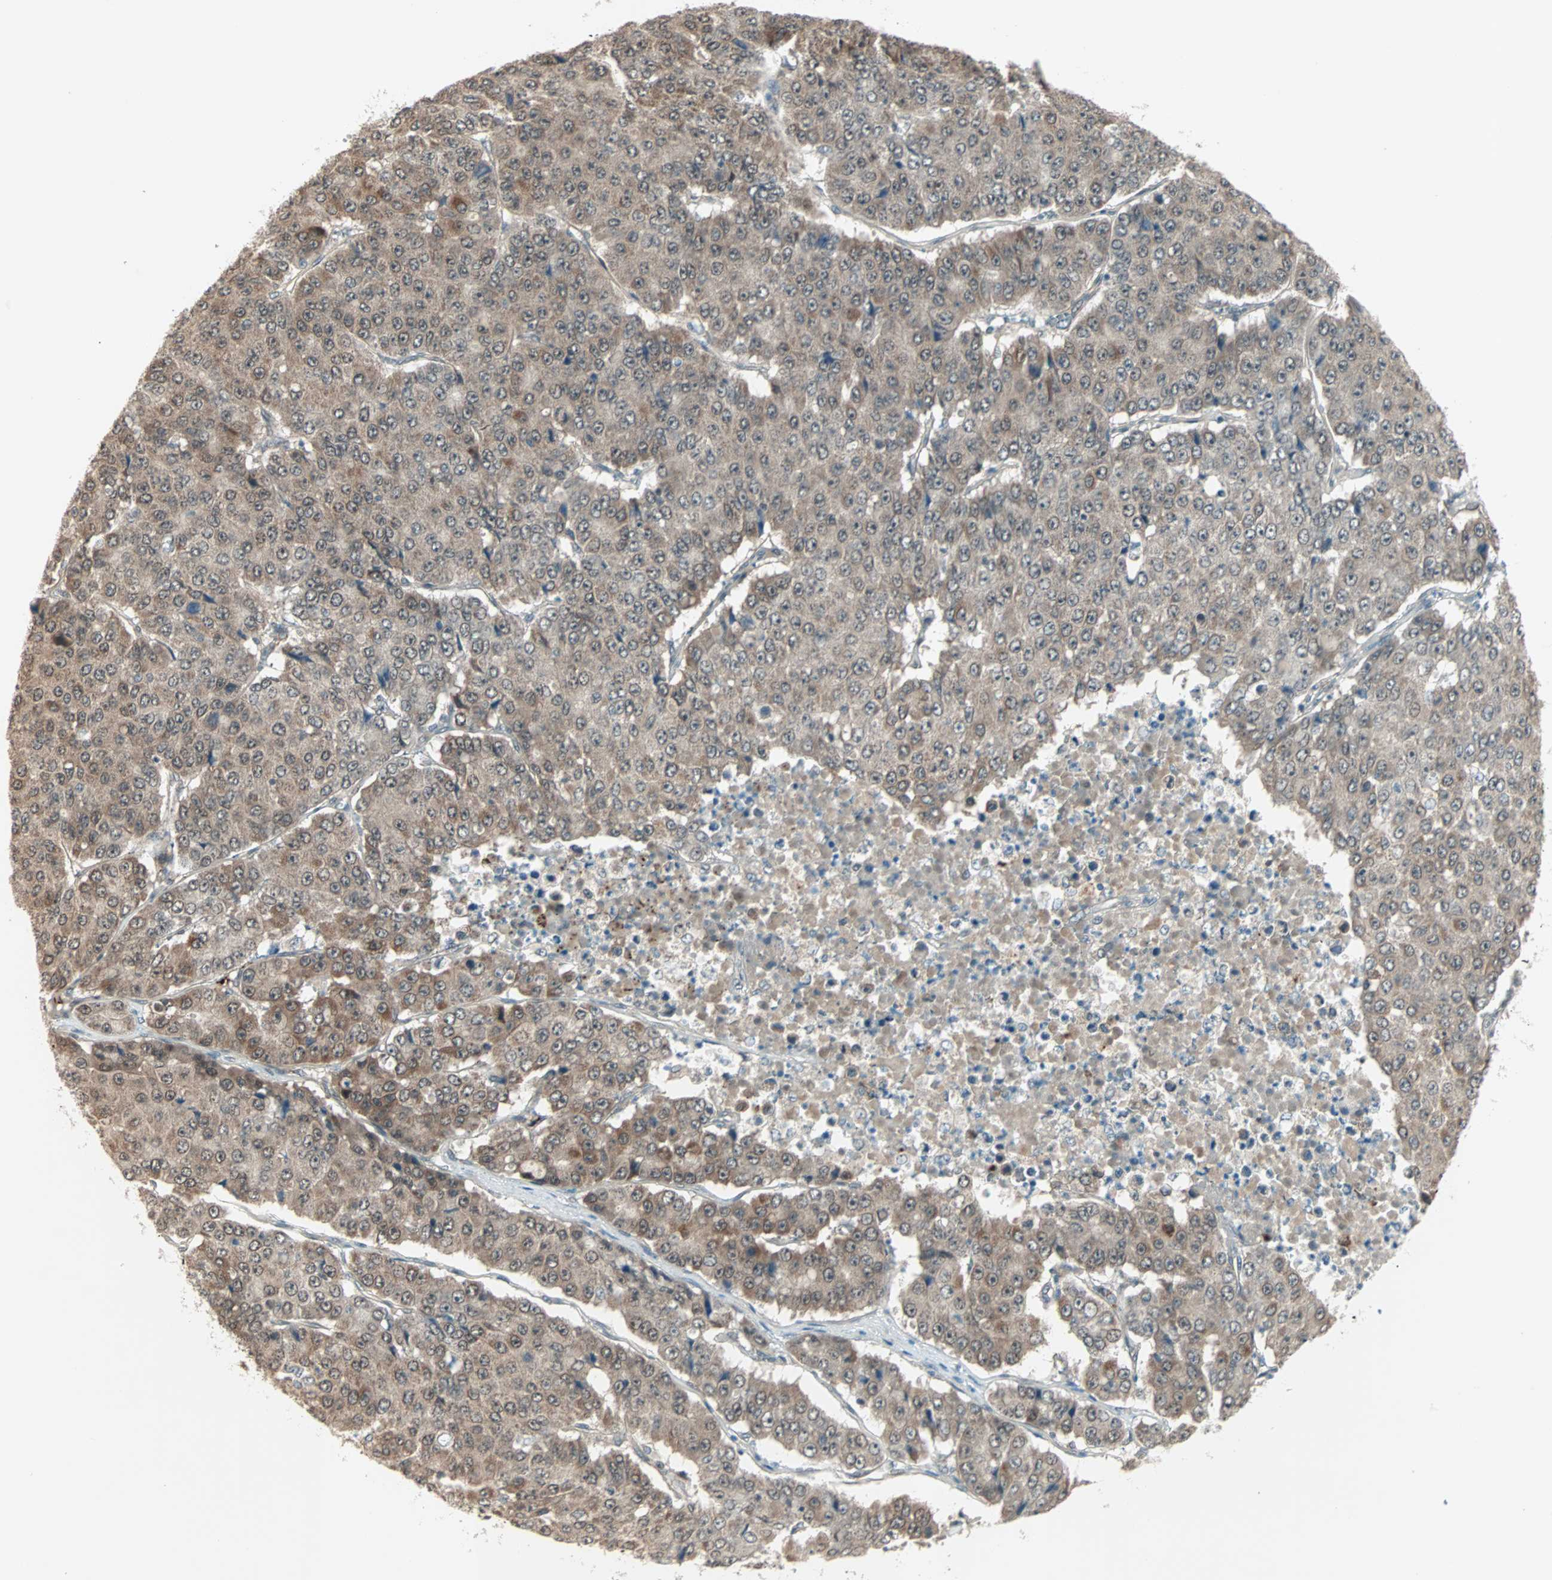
{"staining": {"intensity": "weak", "quantity": ">75%", "location": "cytoplasmic/membranous"}, "tissue": "pancreatic cancer", "cell_type": "Tumor cells", "image_type": "cancer", "snomed": [{"axis": "morphology", "description": "Adenocarcinoma, NOS"}, {"axis": "topography", "description": "Pancreas"}], "caption": "Immunohistochemical staining of human adenocarcinoma (pancreatic) exhibits low levels of weak cytoplasmic/membranous protein staining in approximately >75% of tumor cells. (Stains: DAB in brown, nuclei in blue, Microscopy: brightfield microscopy at high magnification).", "gene": "PGBD1", "patient": {"sex": "male", "age": 50}}